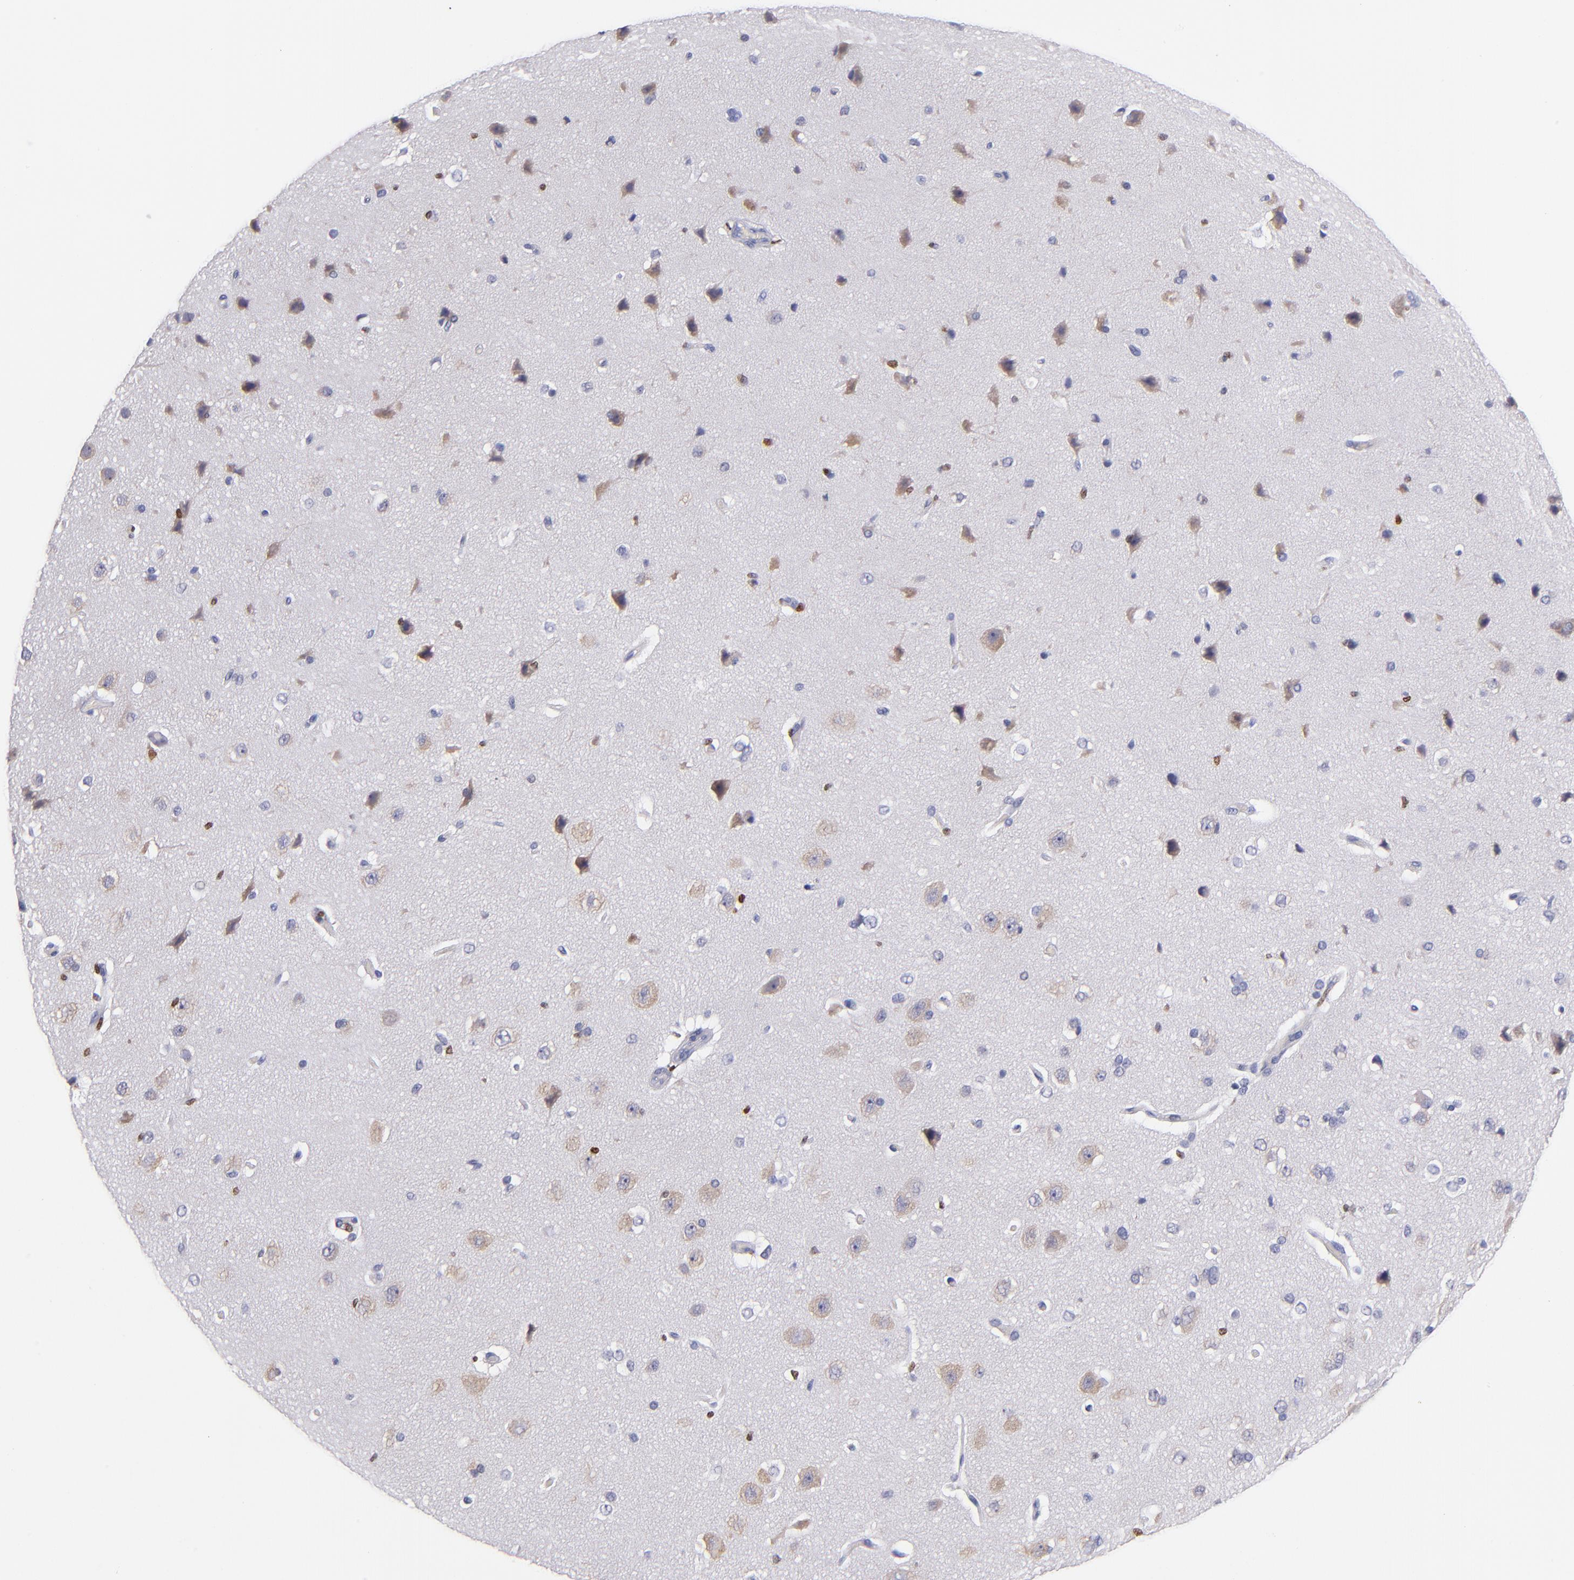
{"staining": {"intensity": "negative", "quantity": "none", "location": "none"}, "tissue": "cerebral cortex", "cell_type": "Endothelial cells", "image_type": "normal", "snomed": [{"axis": "morphology", "description": "Normal tissue, NOS"}, {"axis": "topography", "description": "Cerebral cortex"}], "caption": "Cerebral cortex was stained to show a protein in brown. There is no significant positivity in endothelial cells. (DAB (3,3'-diaminobenzidine) immunohistochemistry, high magnification).", "gene": "CDKL5", "patient": {"sex": "female", "age": 45}}